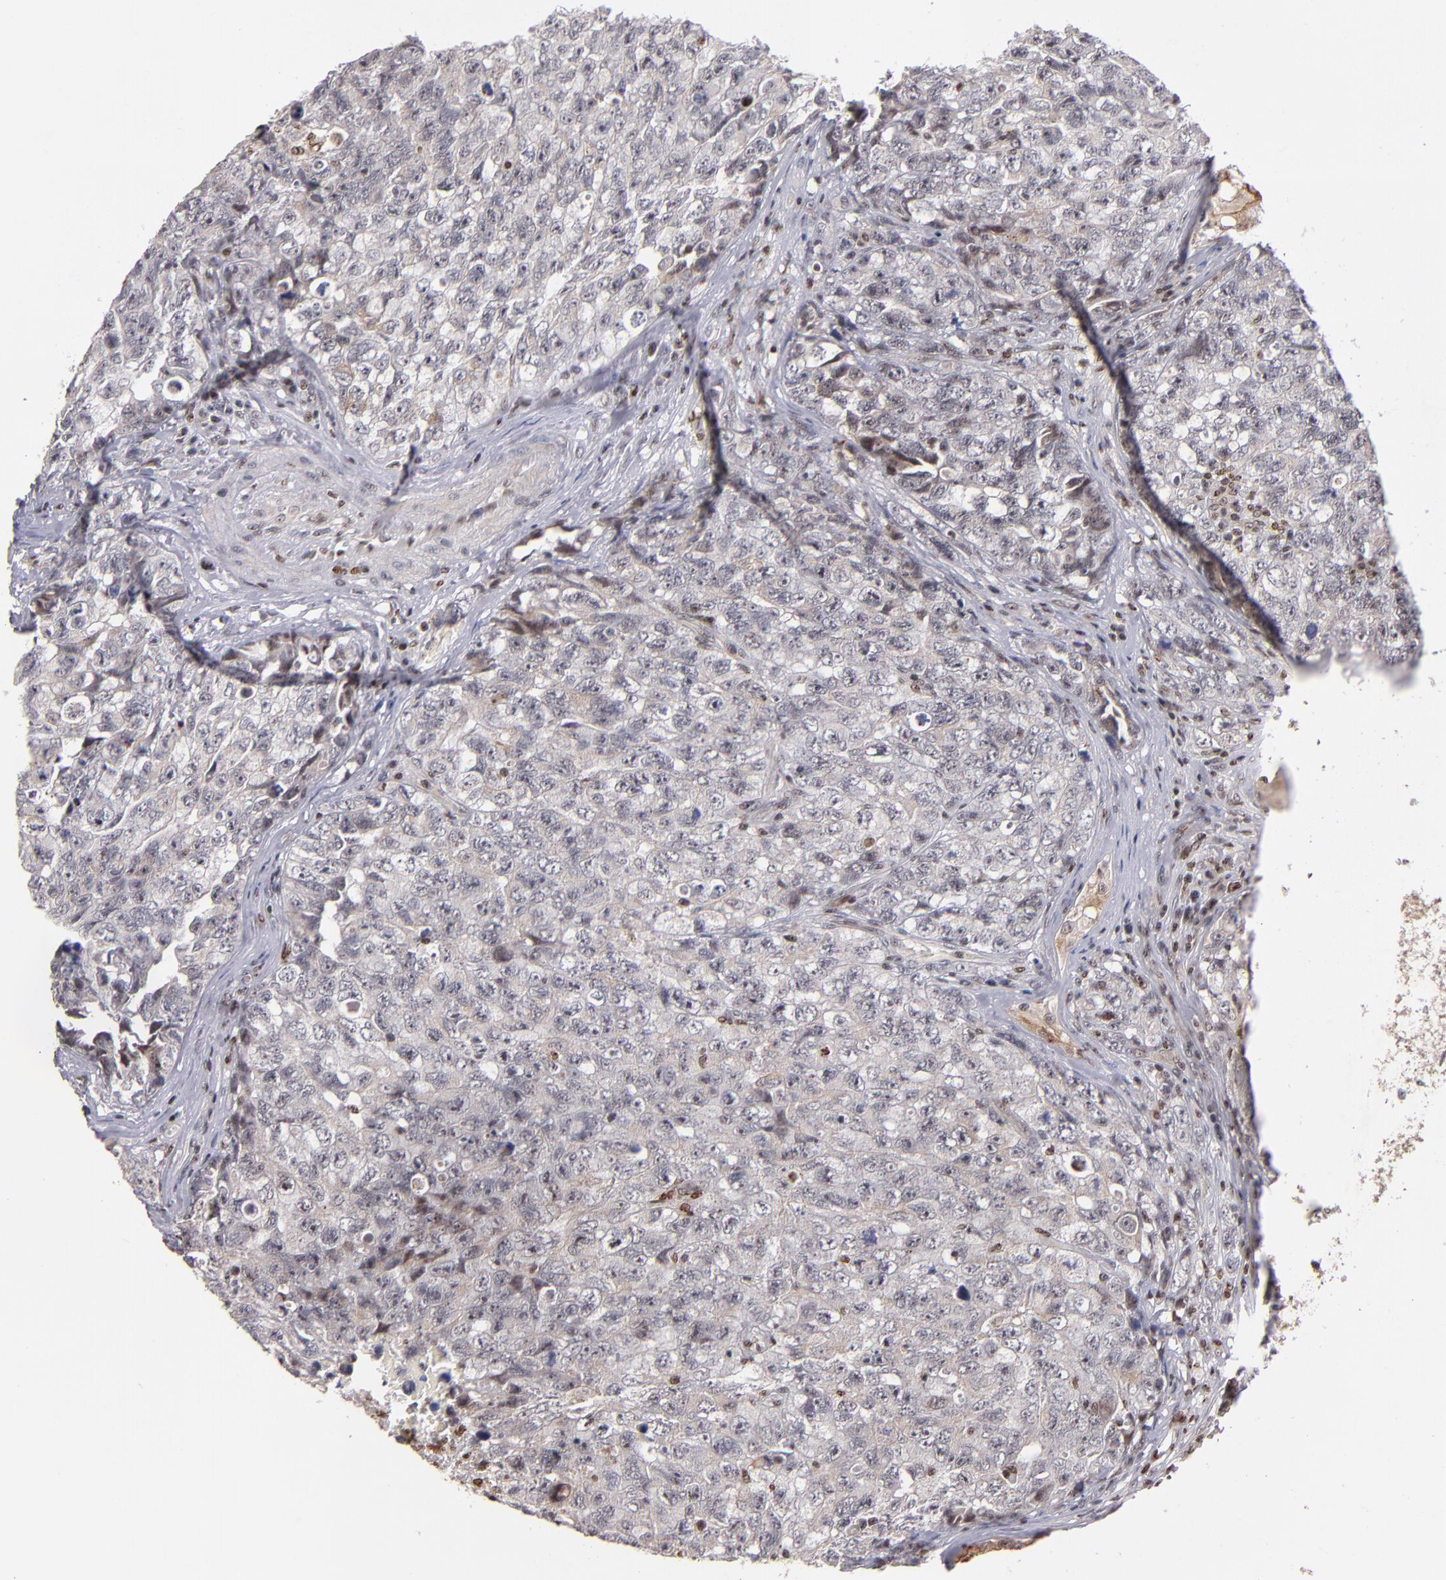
{"staining": {"intensity": "weak", "quantity": "<25%", "location": "cytoplasmic/membranous,nuclear"}, "tissue": "testis cancer", "cell_type": "Tumor cells", "image_type": "cancer", "snomed": [{"axis": "morphology", "description": "Carcinoma, Embryonal, NOS"}, {"axis": "topography", "description": "Testis"}], "caption": "Immunohistochemical staining of testis cancer (embryonal carcinoma) demonstrates no significant positivity in tumor cells.", "gene": "PCNX4", "patient": {"sex": "male", "age": 31}}